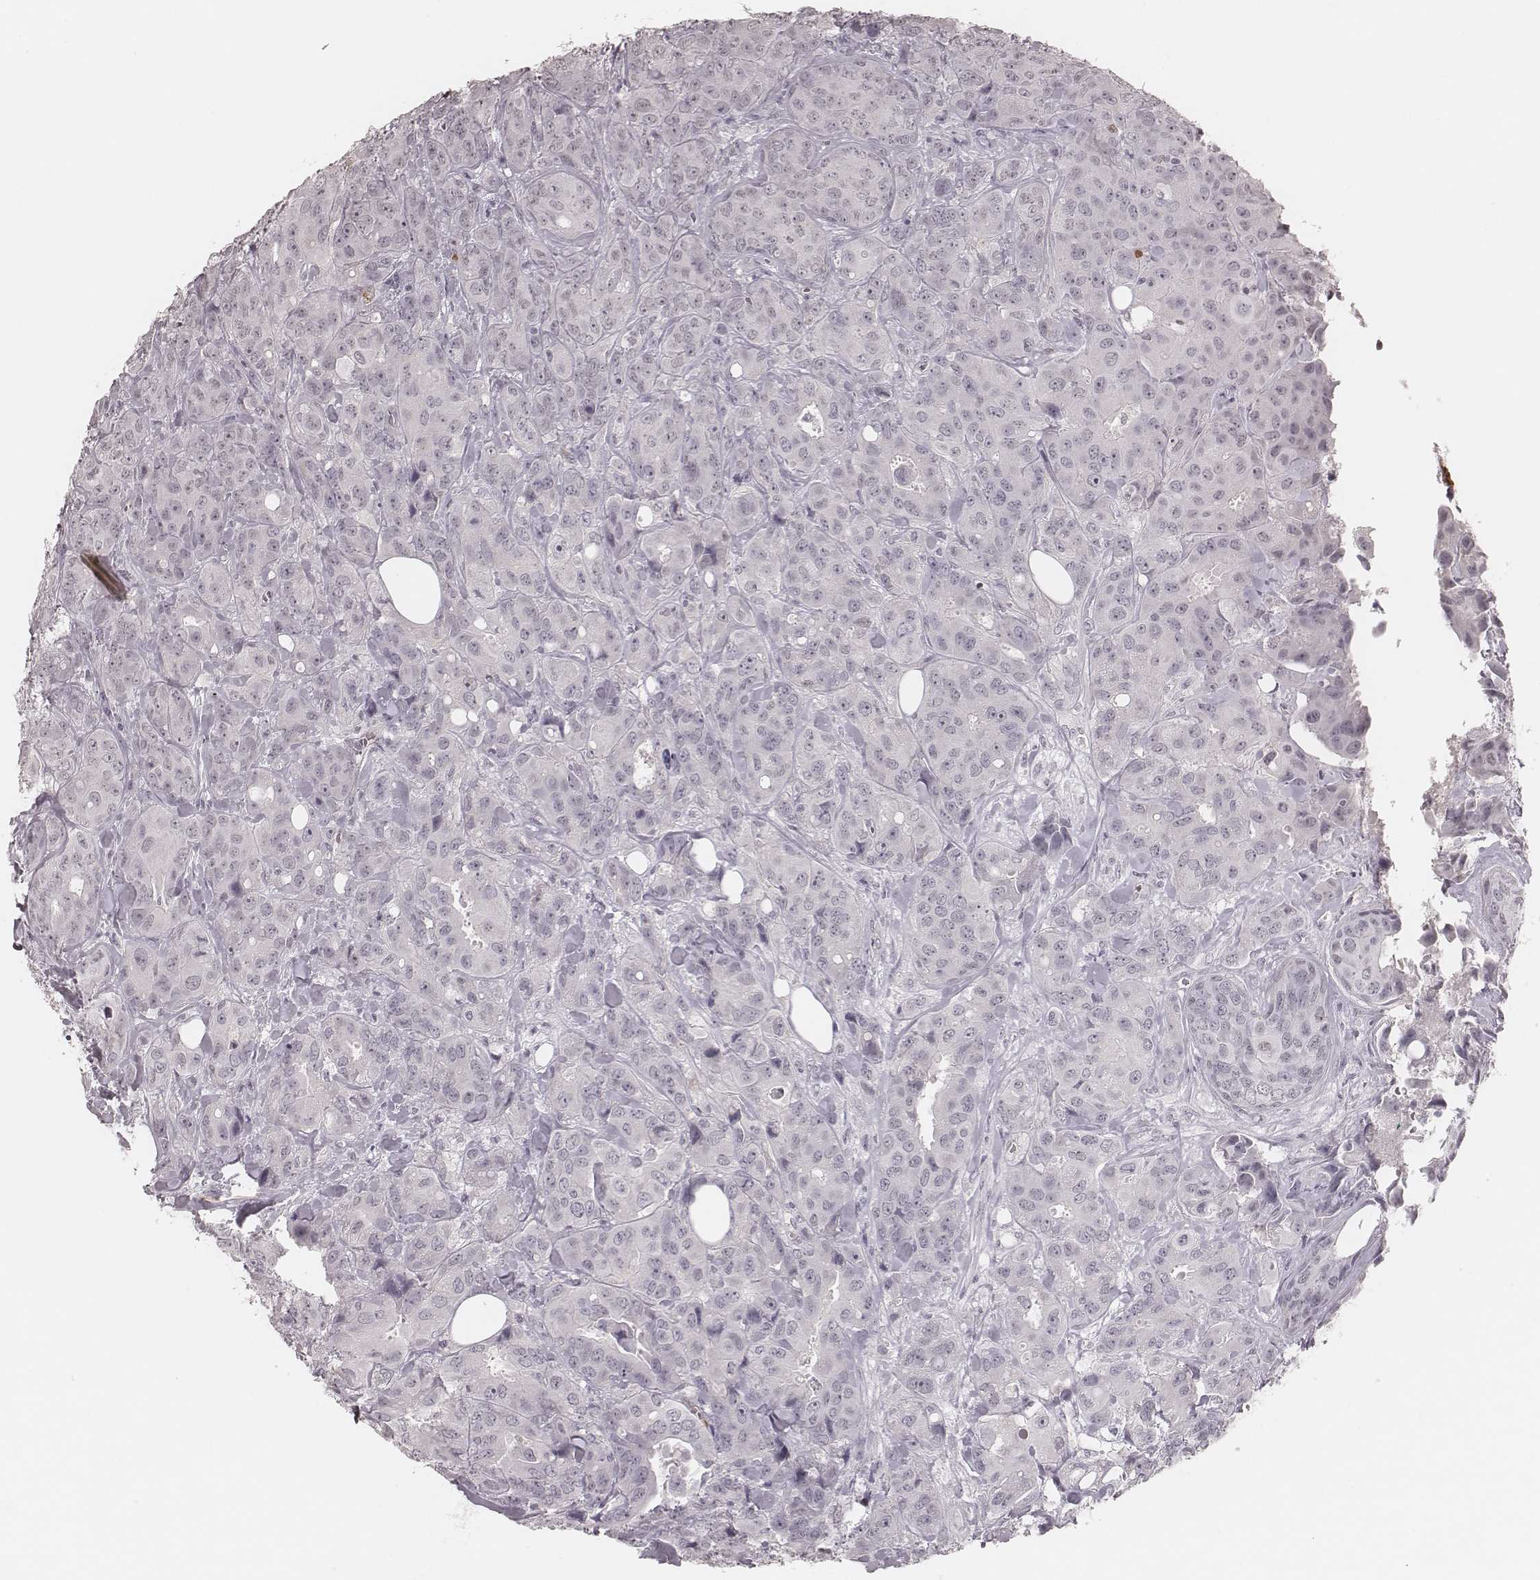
{"staining": {"intensity": "negative", "quantity": "none", "location": "none"}, "tissue": "breast cancer", "cell_type": "Tumor cells", "image_type": "cancer", "snomed": [{"axis": "morphology", "description": "Duct carcinoma"}, {"axis": "topography", "description": "Breast"}], "caption": "A high-resolution image shows immunohistochemistry (IHC) staining of breast cancer (invasive ductal carcinoma), which displays no significant staining in tumor cells. (DAB immunohistochemistry (IHC) with hematoxylin counter stain).", "gene": "KITLG", "patient": {"sex": "female", "age": 43}}